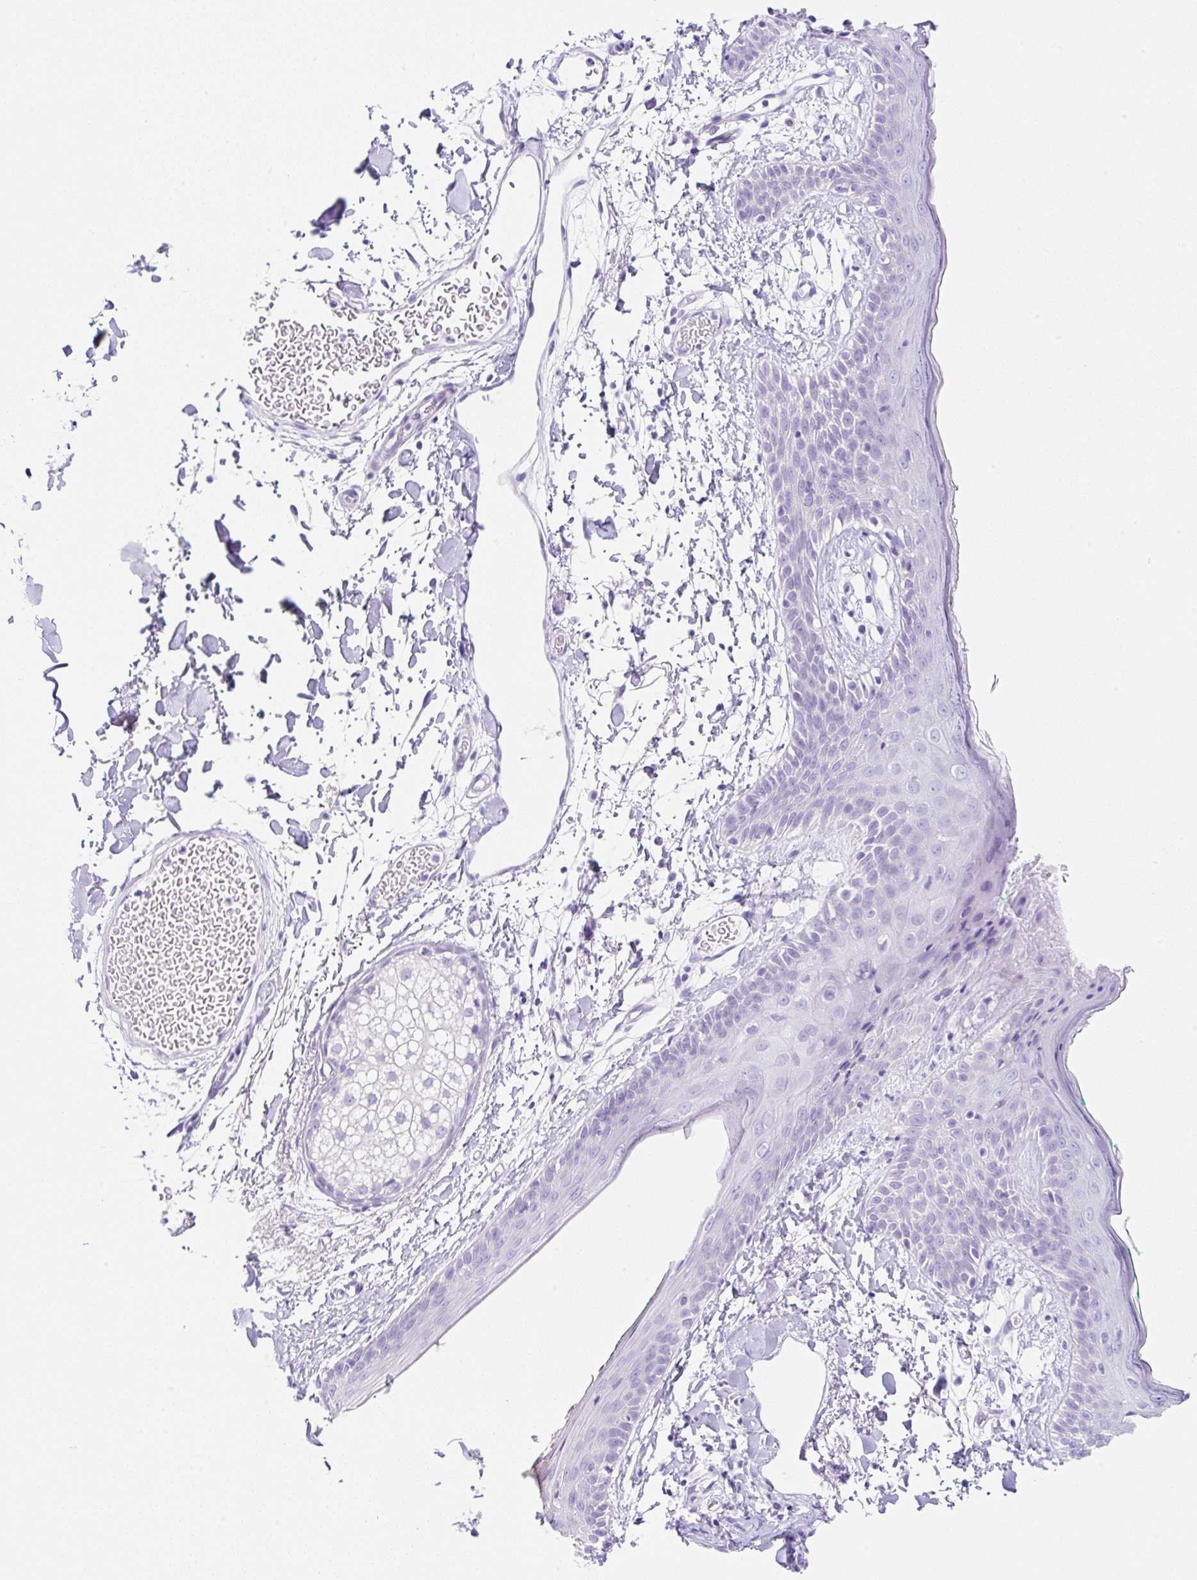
{"staining": {"intensity": "negative", "quantity": "none", "location": "none"}, "tissue": "skin", "cell_type": "Fibroblasts", "image_type": "normal", "snomed": [{"axis": "morphology", "description": "Normal tissue, NOS"}, {"axis": "topography", "description": "Skin"}], "caption": "The image demonstrates no significant positivity in fibroblasts of skin.", "gene": "CLDND2", "patient": {"sex": "male", "age": 79}}